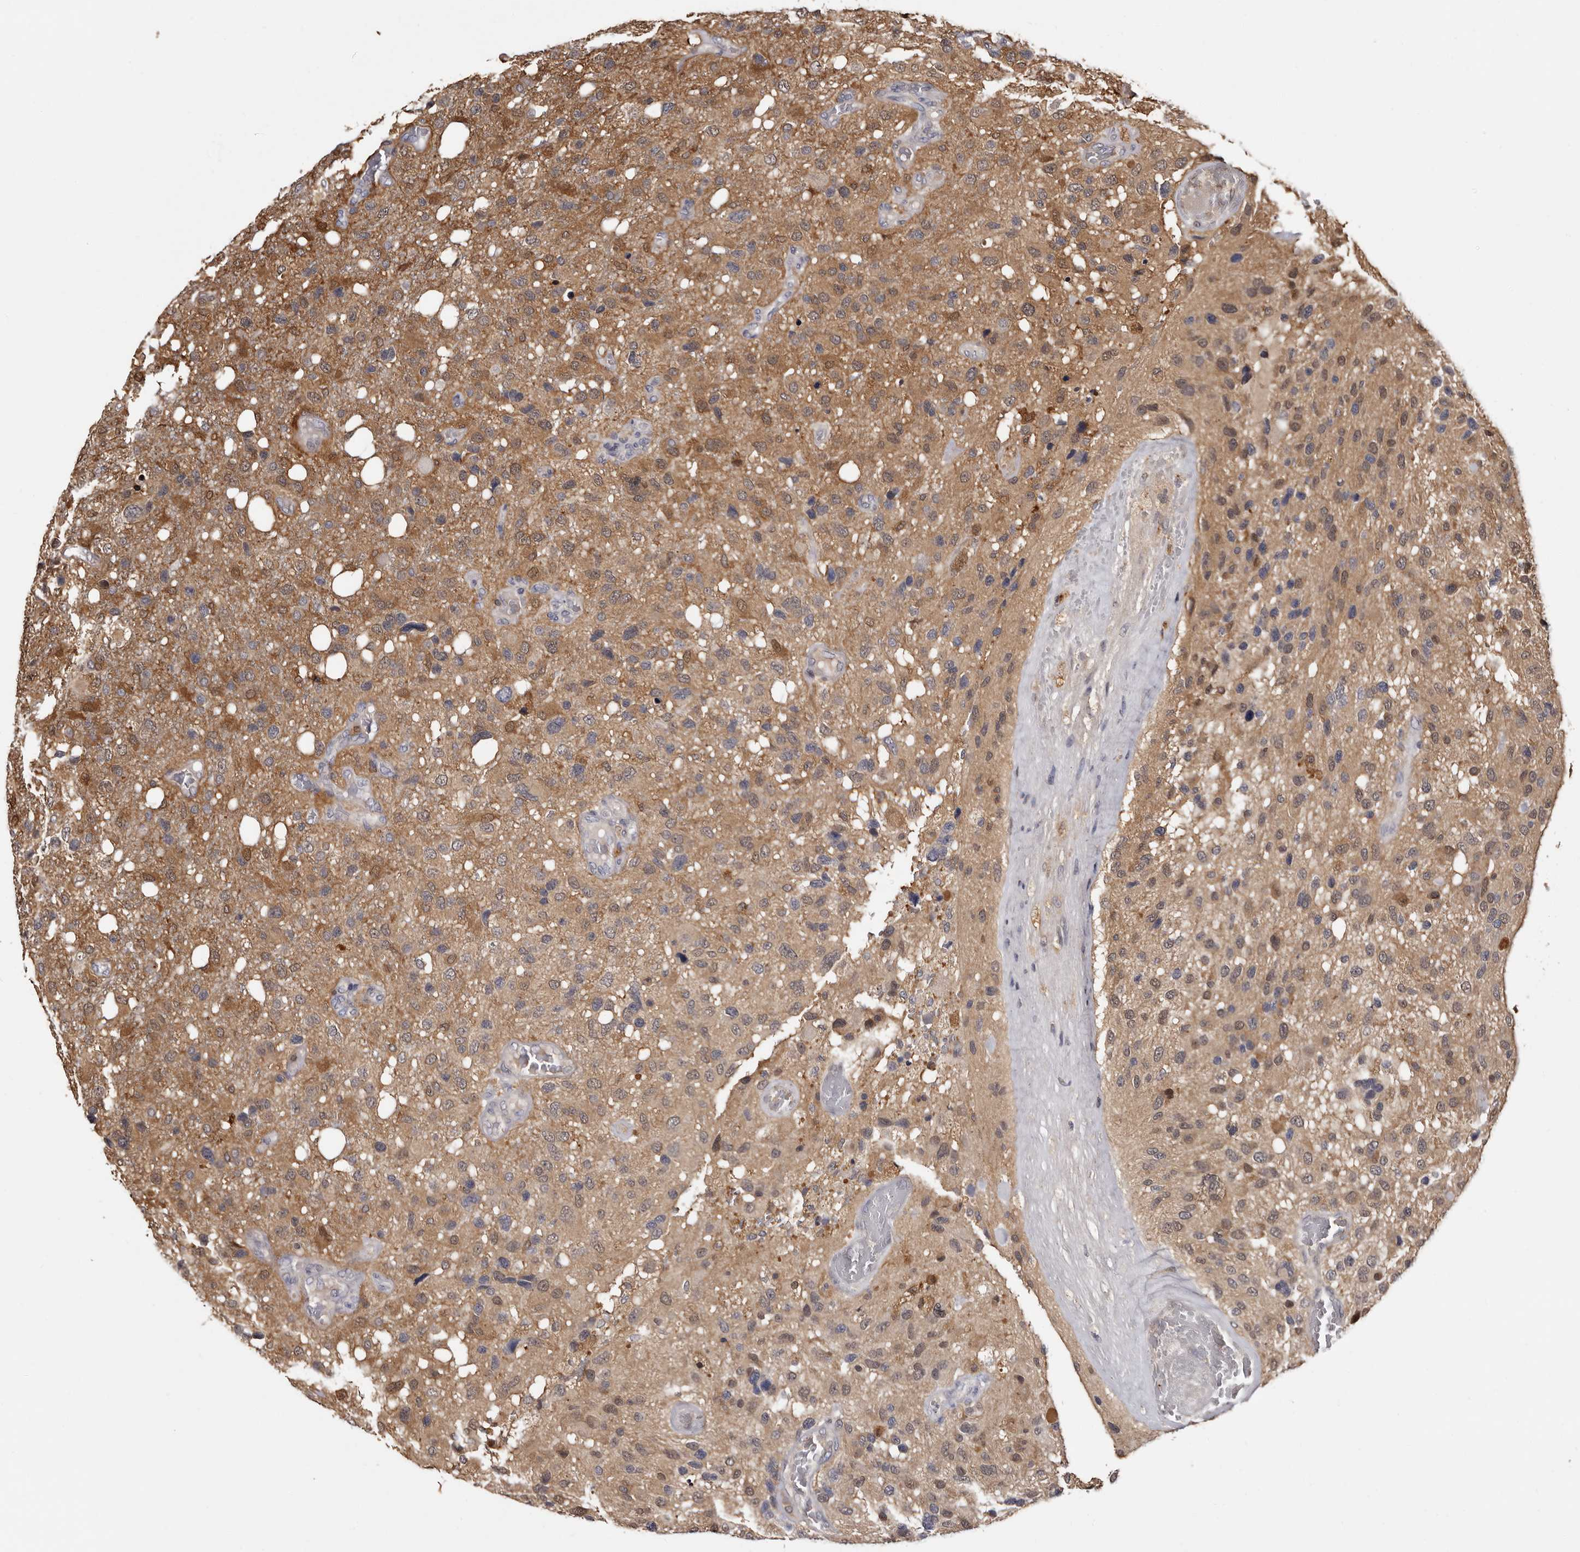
{"staining": {"intensity": "moderate", "quantity": ">75%", "location": "cytoplasmic/membranous"}, "tissue": "glioma", "cell_type": "Tumor cells", "image_type": "cancer", "snomed": [{"axis": "morphology", "description": "Glioma, malignant, High grade"}, {"axis": "topography", "description": "Brain"}], "caption": "There is medium levels of moderate cytoplasmic/membranous positivity in tumor cells of malignant glioma (high-grade), as demonstrated by immunohistochemical staining (brown color).", "gene": "DNPH1", "patient": {"sex": "female", "age": 58}}